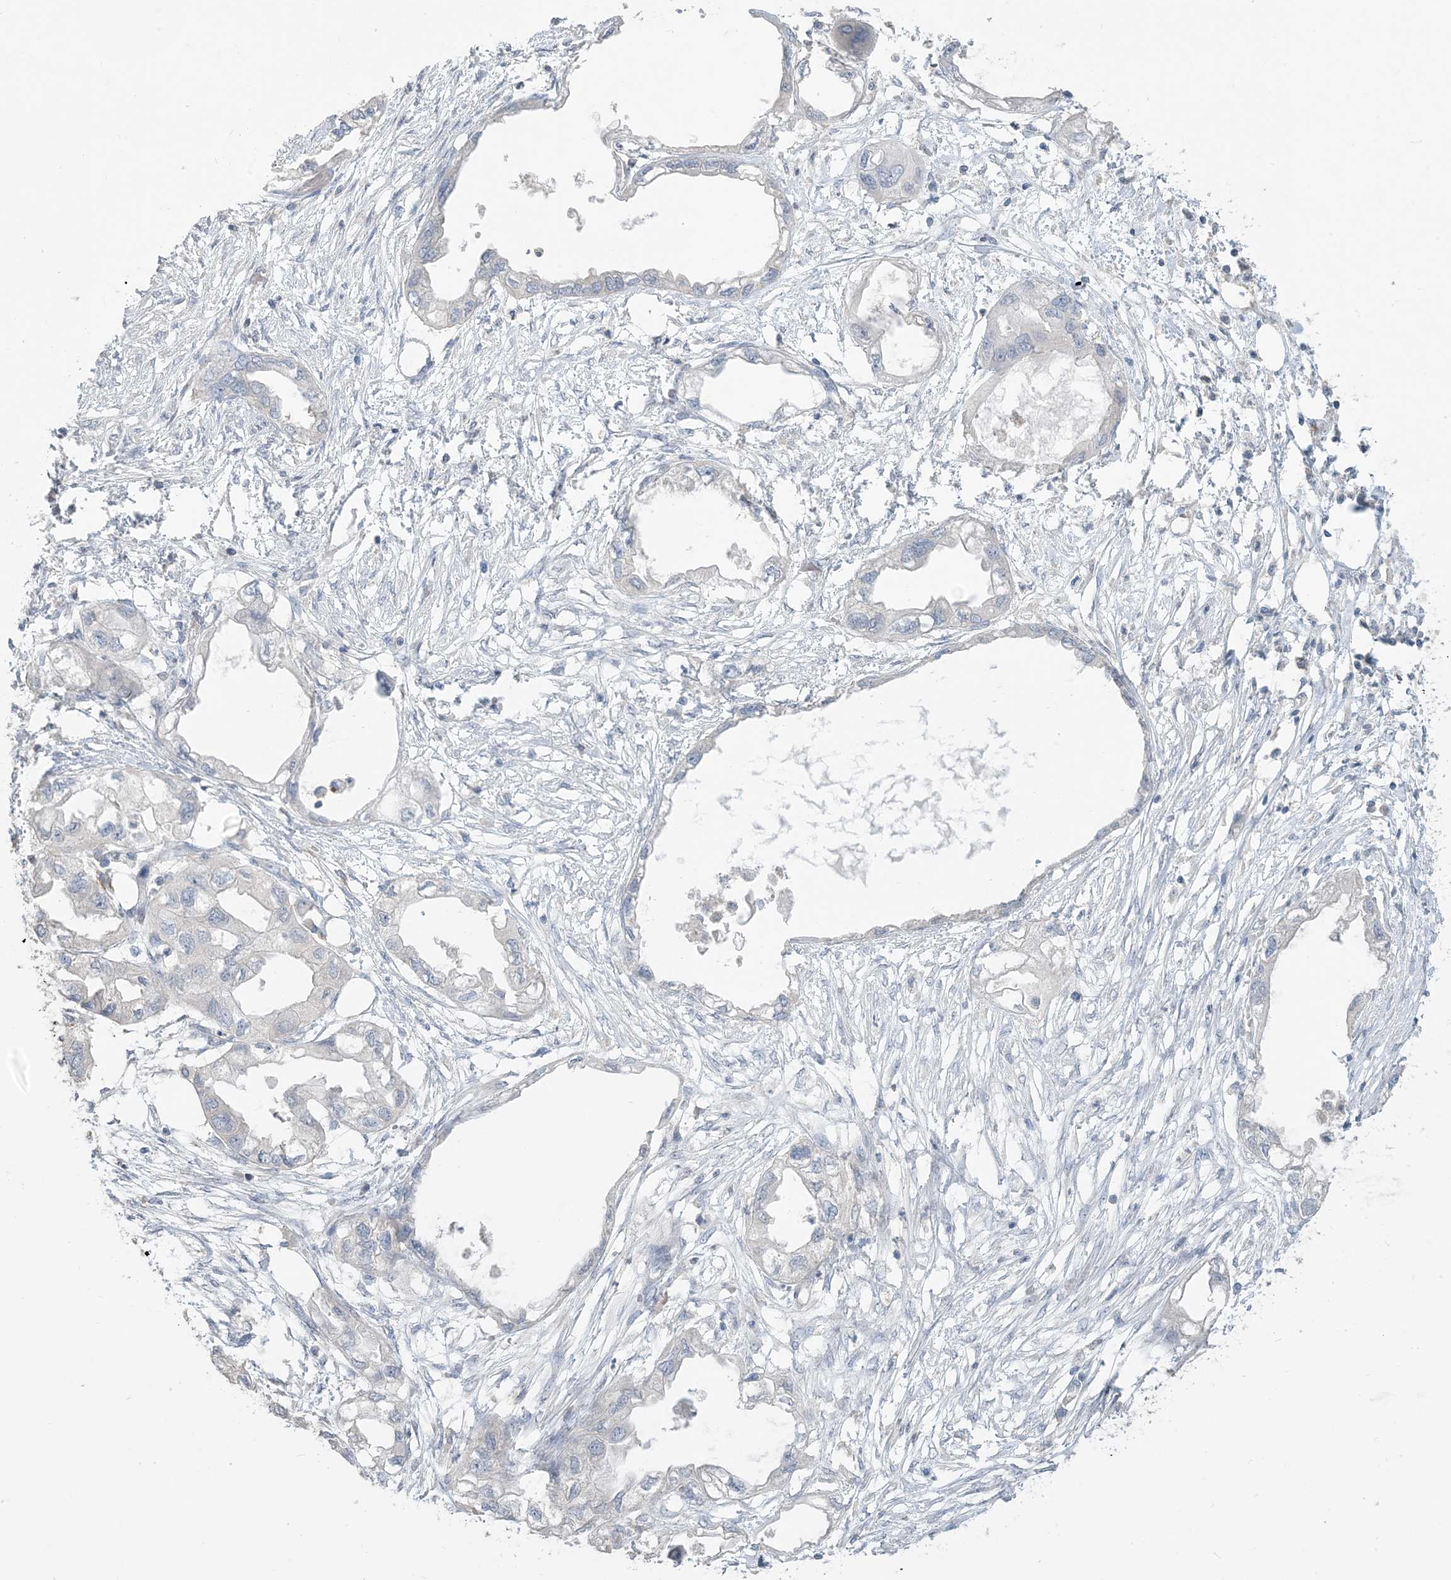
{"staining": {"intensity": "negative", "quantity": "none", "location": "none"}, "tissue": "endometrial cancer", "cell_type": "Tumor cells", "image_type": "cancer", "snomed": [{"axis": "morphology", "description": "Adenocarcinoma, NOS"}, {"axis": "morphology", "description": "Adenocarcinoma, metastatic, NOS"}, {"axis": "topography", "description": "Adipose tissue"}, {"axis": "topography", "description": "Endometrium"}], "caption": "Immunohistochemical staining of endometrial adenocarcinoma shows no significant positivity in tumor cells.", "gene": "NPHS2", "patient": {"sex": "female", "age": 67}}